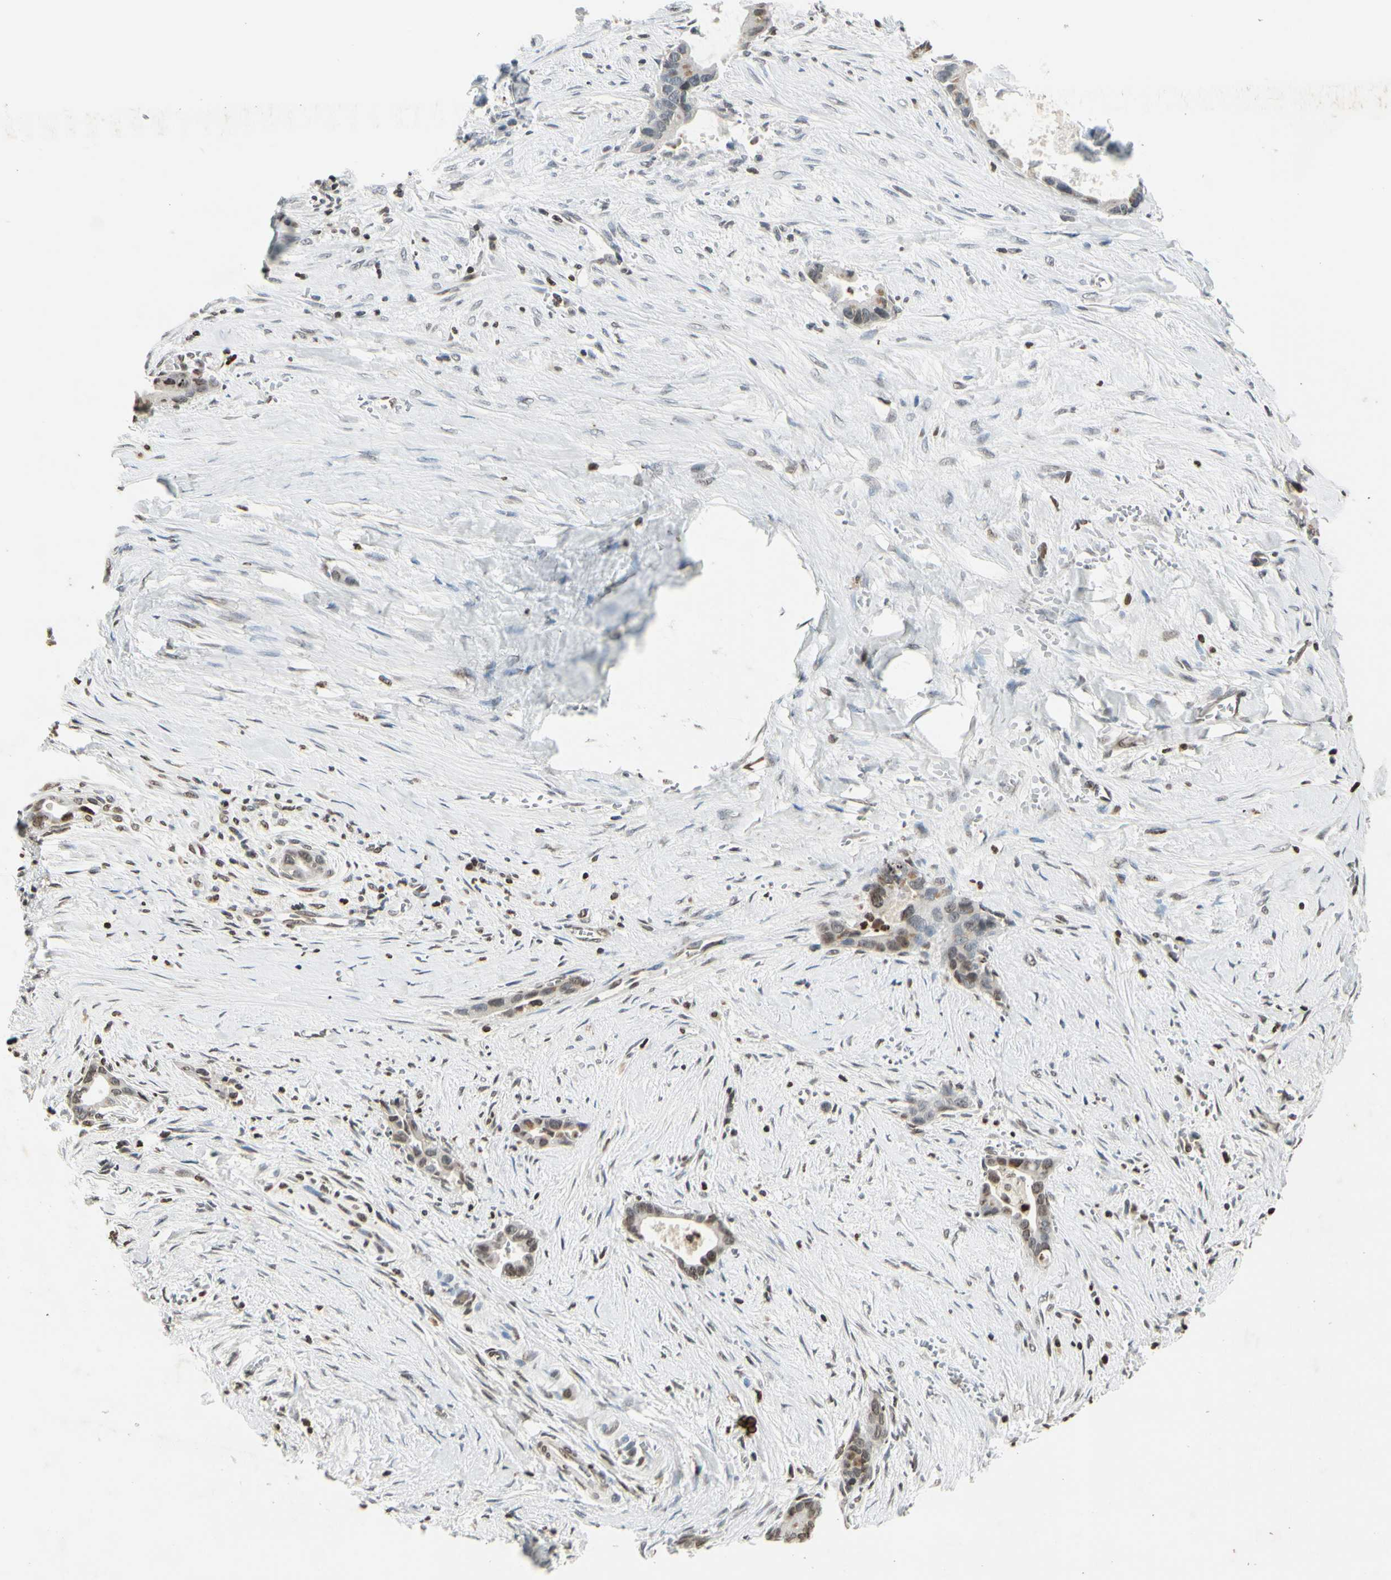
{"staining": {"intensity": "moderate", "quantity": "25%-75%", "location": "nuclear"}, "tissue": "liver cancer", "cell_type": "Tumor cells", "image_type": "cancer", "snomed": [{"axis": "morphology", "description": "Cholangiocarcinoma"}, {"axis": "topography", "description": "Liver"}], "caption": "This histopathology image exhibits cholangiocarcinoma (liver) stained with immunohistochemistry (IHC) to label a protein in brown. The nuclear of tumor cells show moderate positivity for the protein. Nuclei are counter-stained blue.", "gene": "RORA", "patient": {"sex": "female", "age": 55}}